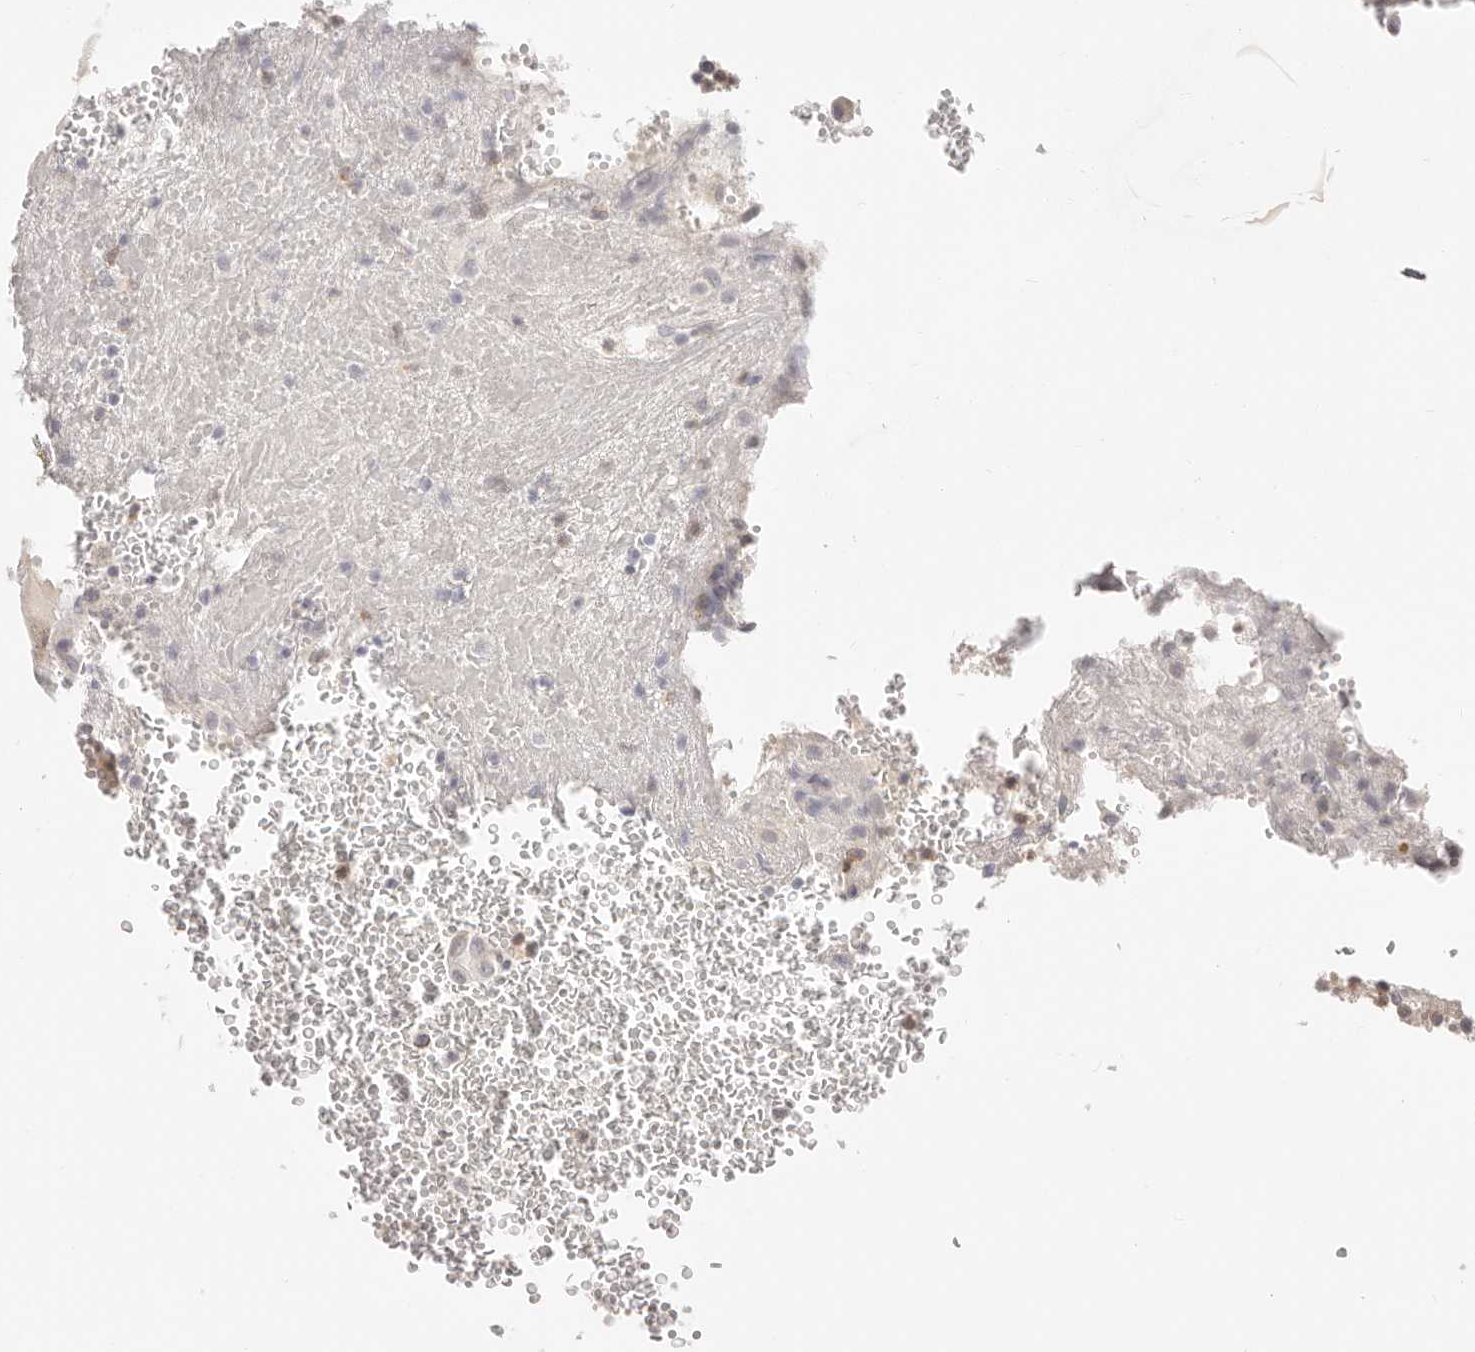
{"staining": {"intensity": "negative", "quantity": "none", "location": "none"}, "tissue": "thyroid cancer", "cell_type": "Tumor cells", "image_type": "cancer", "snomed": [{"axis": "morphology", "description": "Papillary adenocarcinoma, NOS"}, {"axis": "topography", "description": "Thyroid gland"}], "caption": "Immunohistochemical staining of thyroid cancer (papillary adenocarcinoma) reveals no significant expression in tumor cells. The staining was performed using DAB to visualize the protein expression in brown, while the nuclei were stained in blue with hematoxylin (Magnification: 20x).", "gene": "ASCL1", "patient": {"sex": "male", "age": 77}}